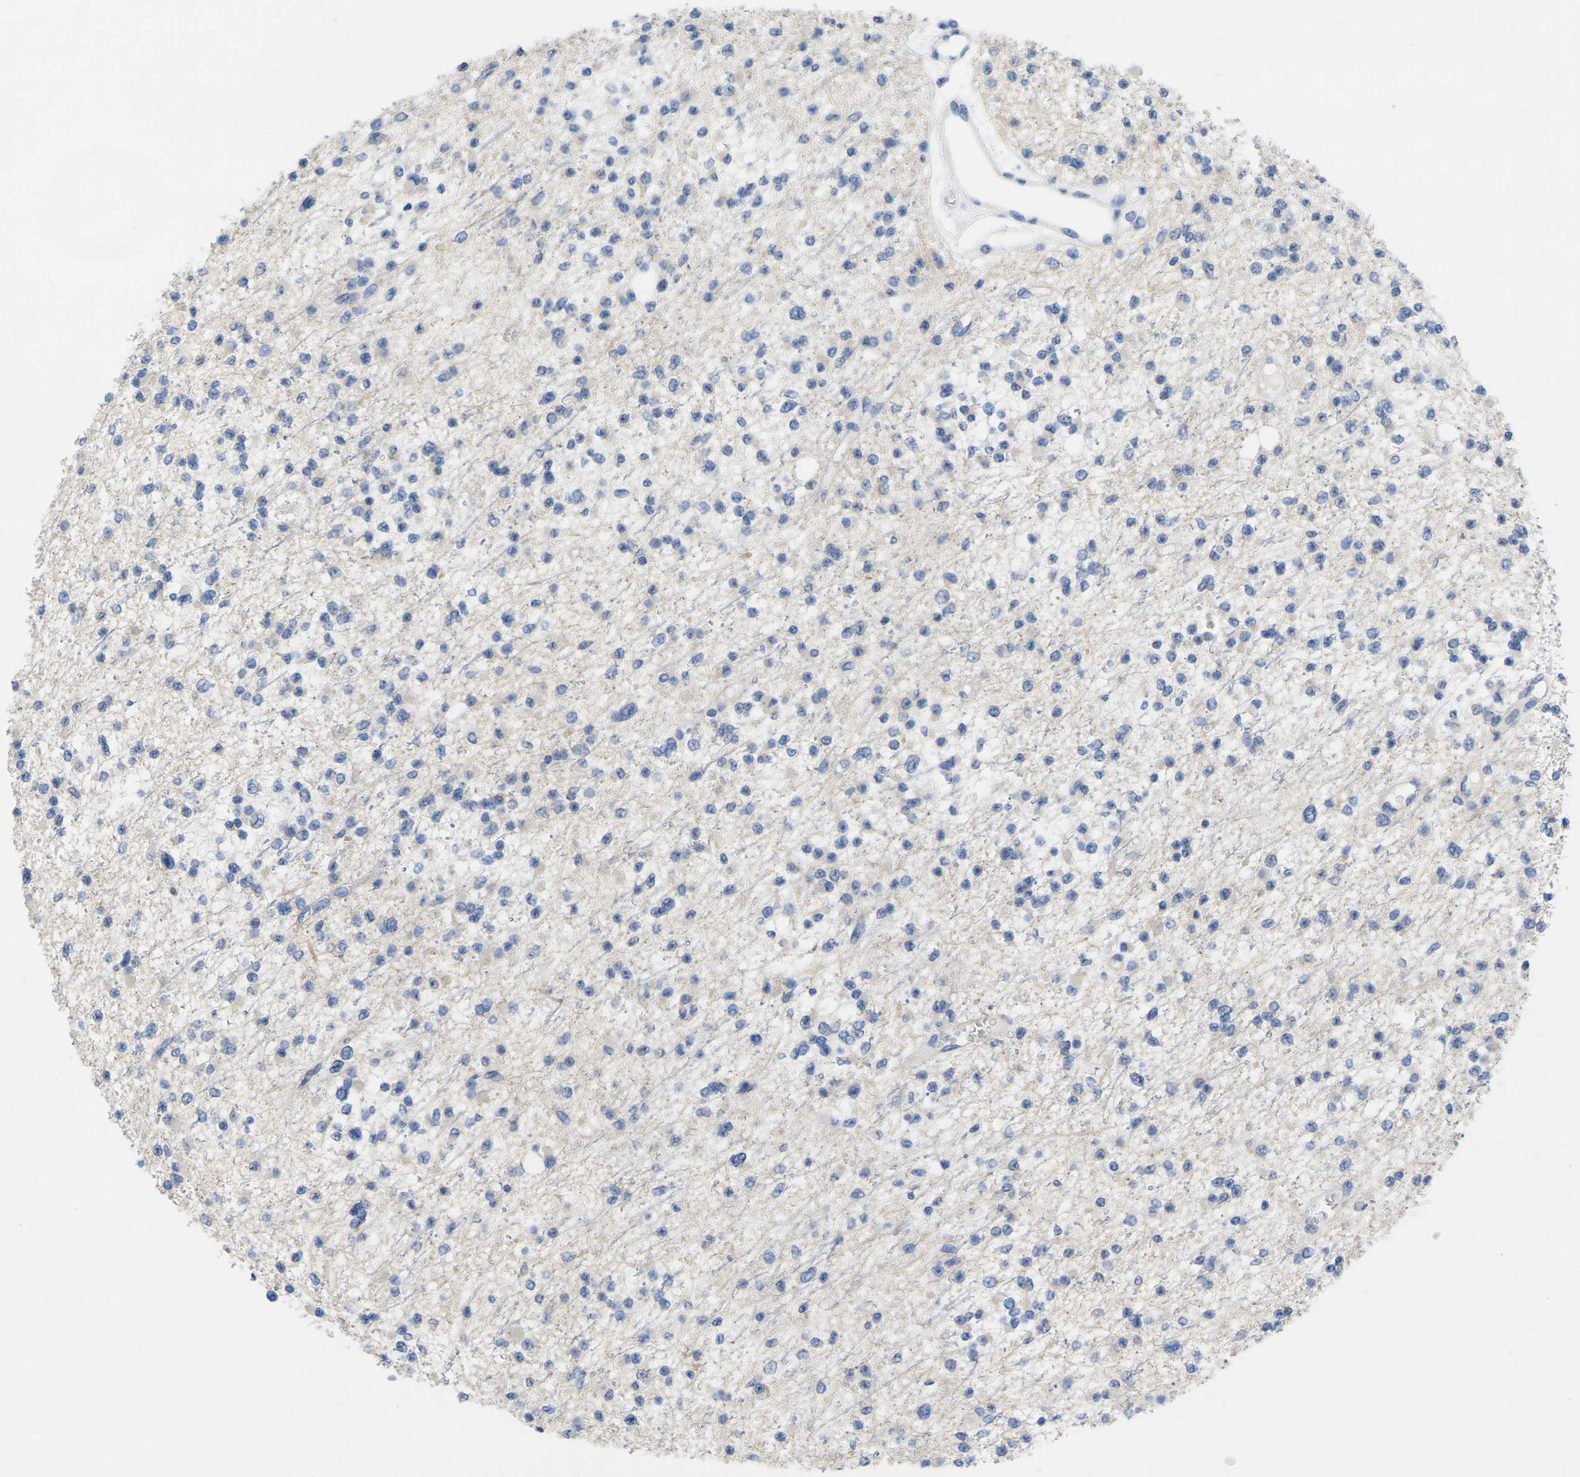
{"staining": {"intensity": "negative", "quantity": "none", "location": "none"}, "tissue": "glioma", "cell_type": "Tumor cells", "image_type": "cancer", "snomed": [{"axis": "morphology", "description": "Glioma, malignant, Low grade"}, {"axis": "topography", "description": "Brain"}], "caption": "A micrograph of human glioma is negative for staining in tumor cells.", "gene": "TNNI3", "patient": {"sex": "female", "age": 22}}